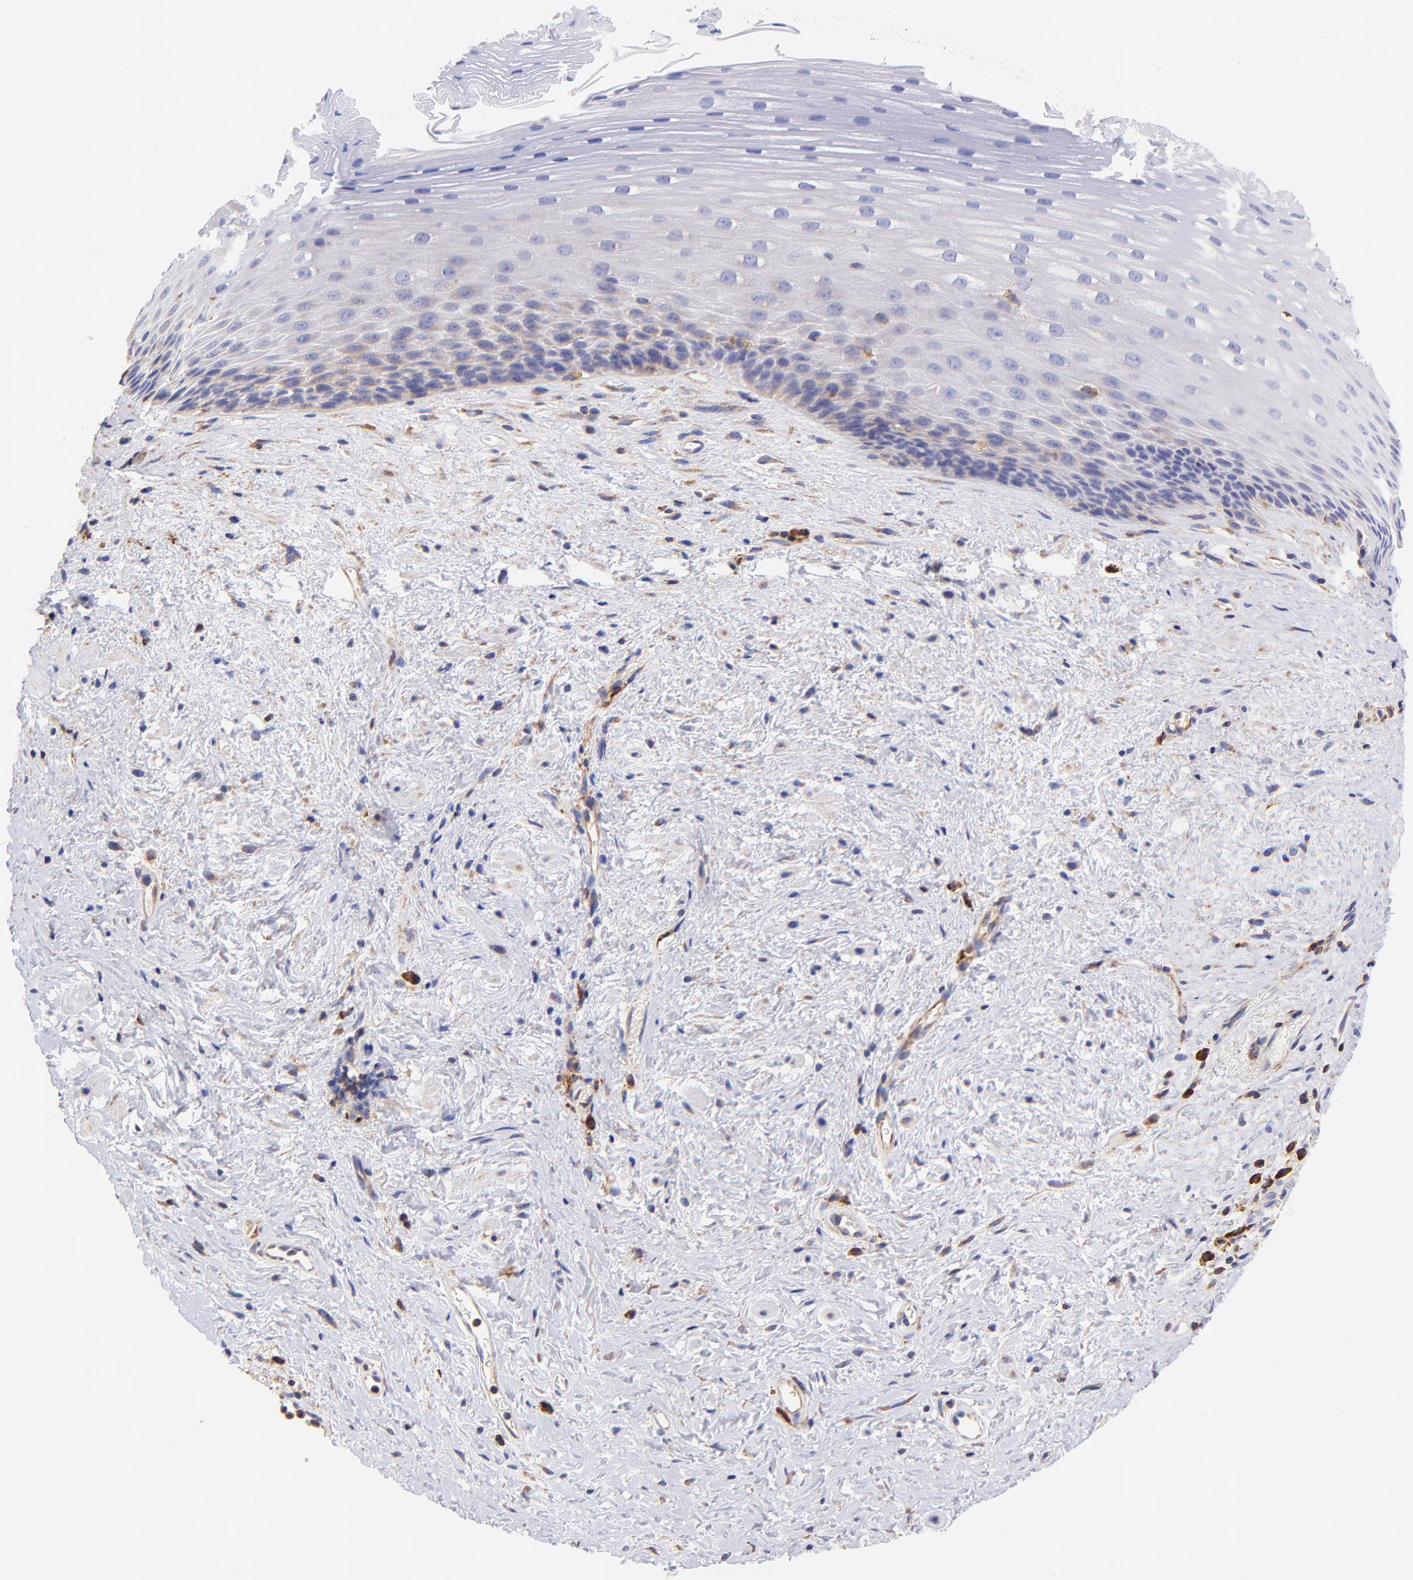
{"staining": {"intensity": "weak", "quantity": "<25%", "location": "cytoplasmic/membranous"}, "tissue": "esophagus", "cell_type": "Squamous epithelial cells", "image_type": "normal", "snomed": [{"axis": "morphology", "description": "Normal tissue, NOS"}, {"axis": "topography", "description": "Esophagus"}], "caption": "The photomicrograph displays no staining of squamous epithelial cells in benign esophagus.", "gene": "PREX1", "patient": {"sex": "female", "age": 70}}